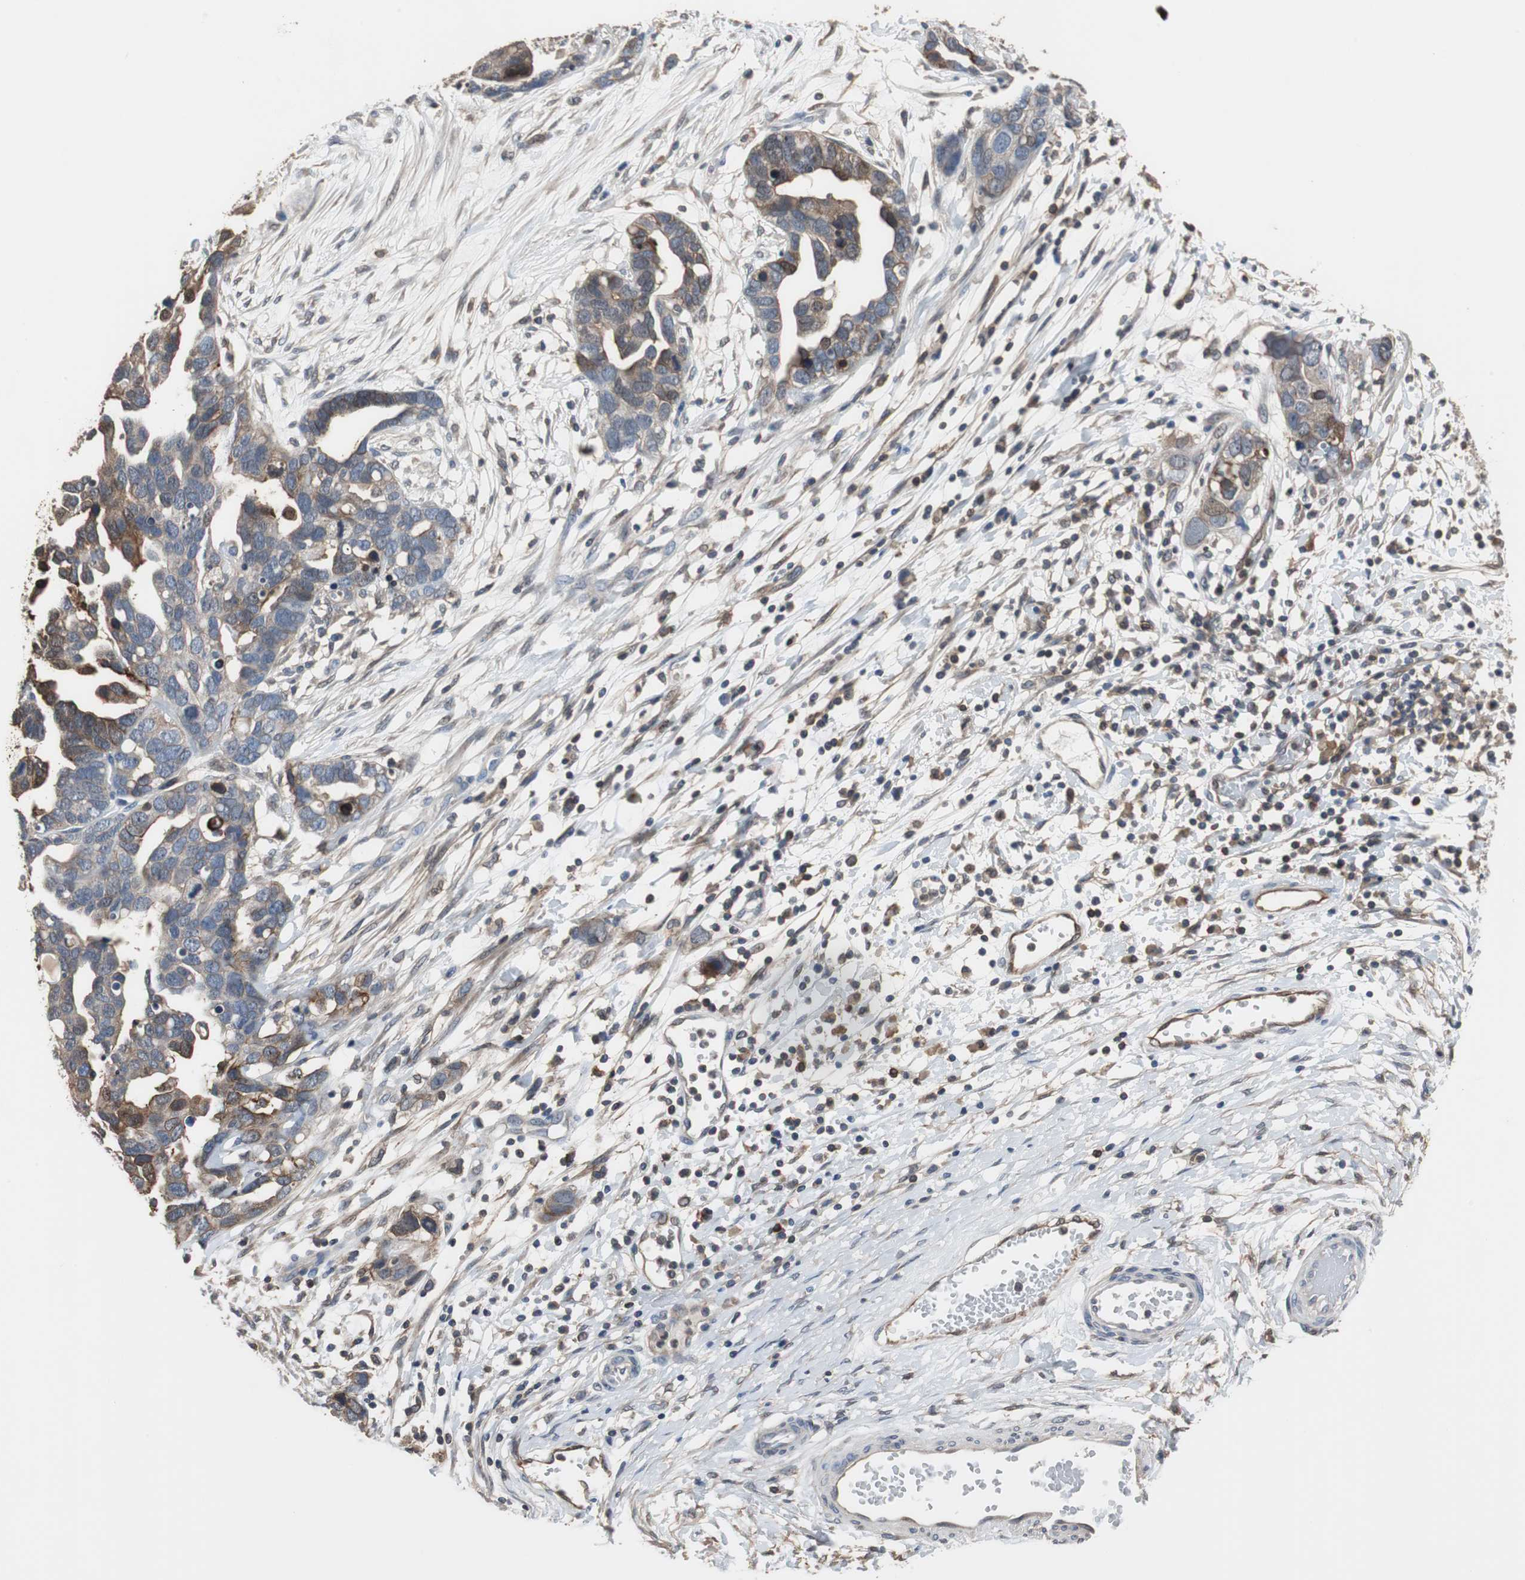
{"staining": {"intensity": "moderate", "quantity": "<25%", "location": "cytoplasmic/membranous"}, "tissue": "ovarian cancer", "cell_type": "Tumor cells", "image_type": "cancer", "snomed": [{"axis": "morphology", "description": "Cystadenocarcinoma, serous, NOS"}, {"axis": "topography", "description": "Ovary"}], "caption": "Human ovarian serous cystadenocarcinoma stained with a protein marker shows moderate staining in tumor cells.", "gene": "ANXA4", "patient": {"sex": "female", "age": 54}}